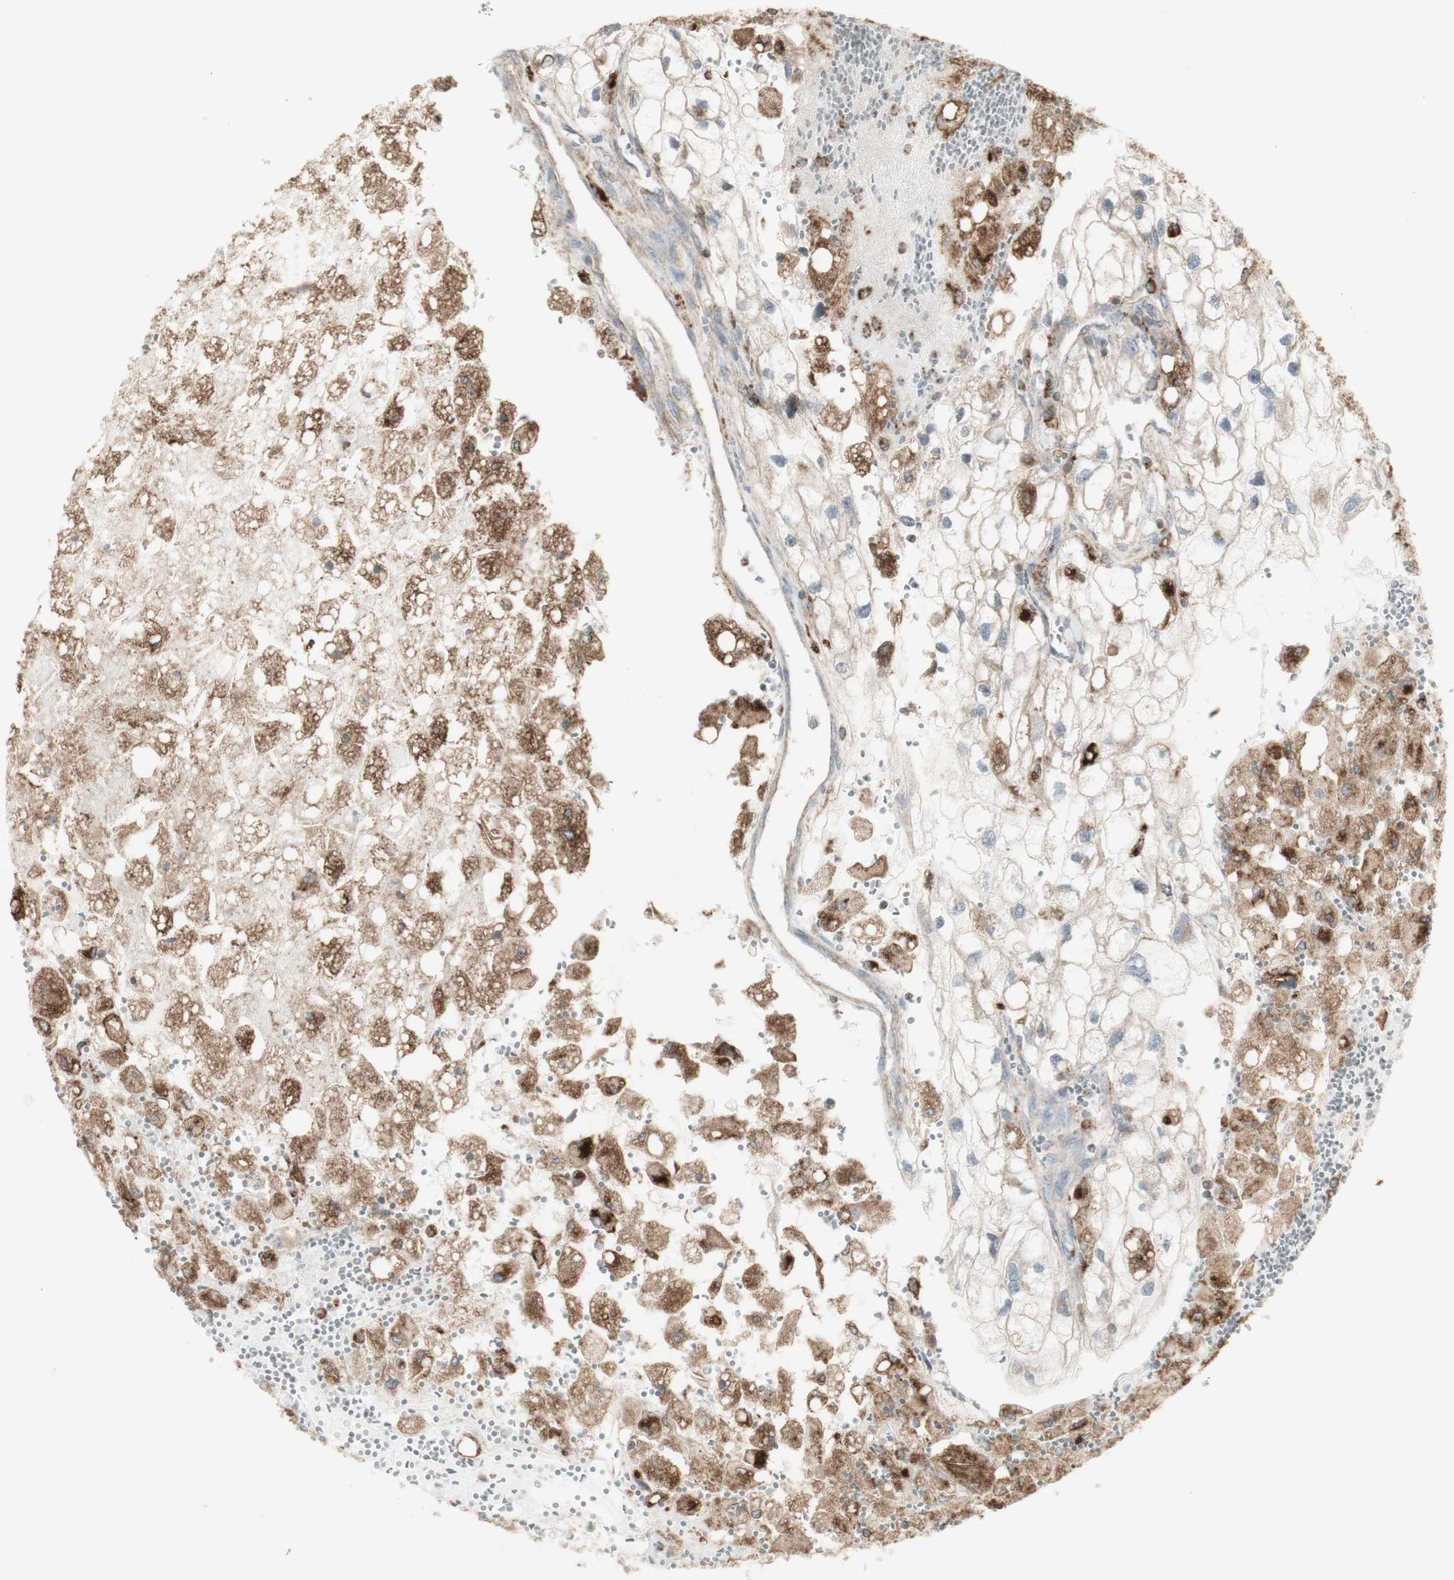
{"staining": {"intensity": "moderate", "quantity": "25%-75%", "location": "cytoplasmic/membranous"}, "tissue": "renal cancer", "cell_type": "Tumor cells", "image_type": "cancer", "snomed": [{"axis": "morphology", "description": "Adenocarcinoma, NOS"}, {"axis": "topography", "description": "Kidney"}], "caption": "Adenocarcinoma (renal) tissue exhibits moderate cytoplasmic/membranous positivity in approximately 25%-75% of tumor cells", "gene": "ATP6V1E1", "patient": {"sex": "female", "age": 70}}